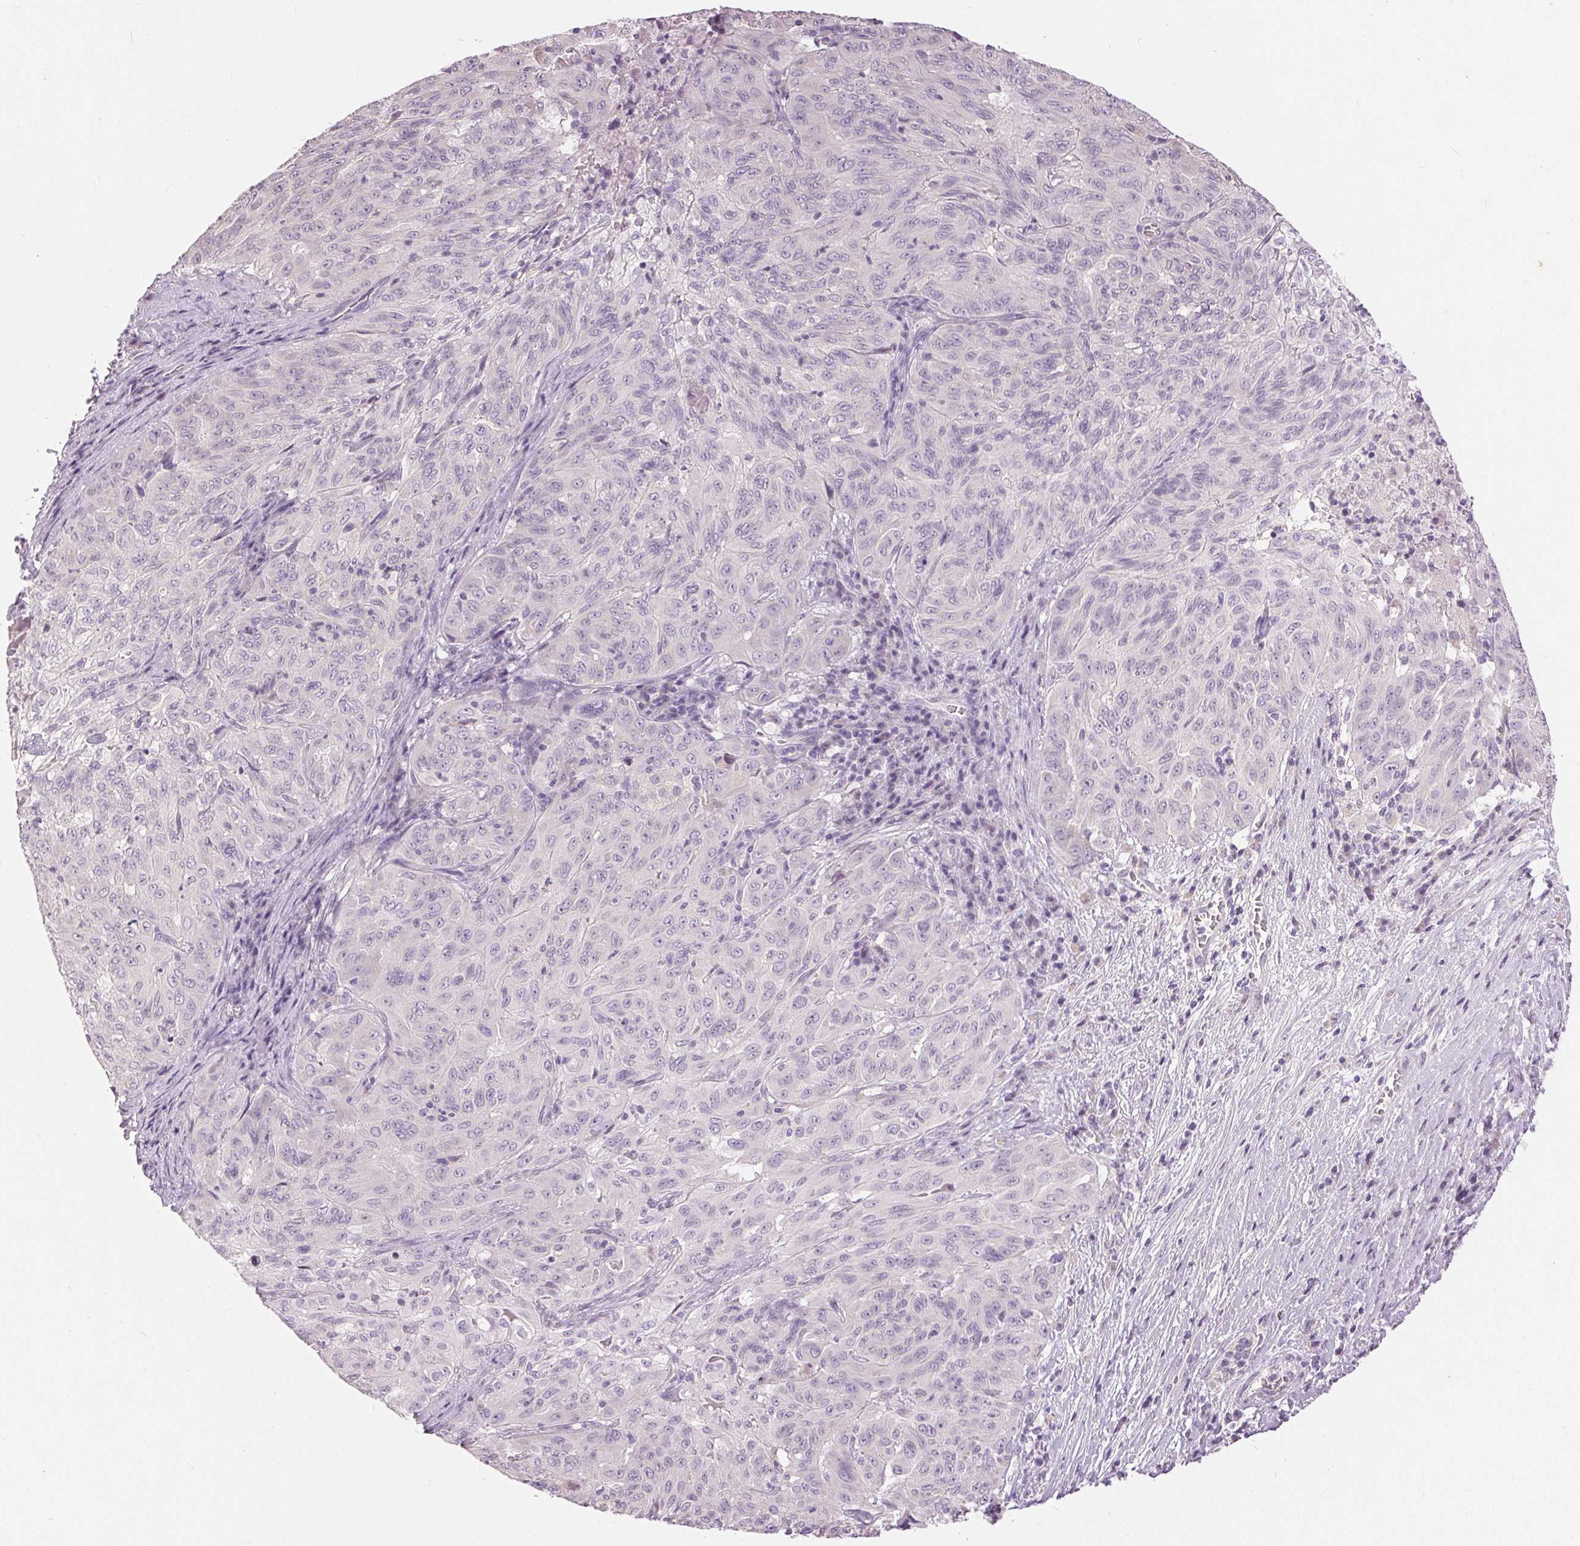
{"staining": {"intensity": "negative", "quantity": "none", "location": "none"}, "tissue": "pancreatic cancer", "cell_type": "Tumor cells", "image_type": "cancer", "snomed": [{"axis": "morphology", "description": "Adenocarcinoma, NOS"}, {"axis": "topography", "description": "Pancreas"}], "caption": "Protein analysis of pancreatic cancer displays no significant staining in tumor cells.", "gene": "DSG3", "patient": {"sex": "male", "age": 63}}